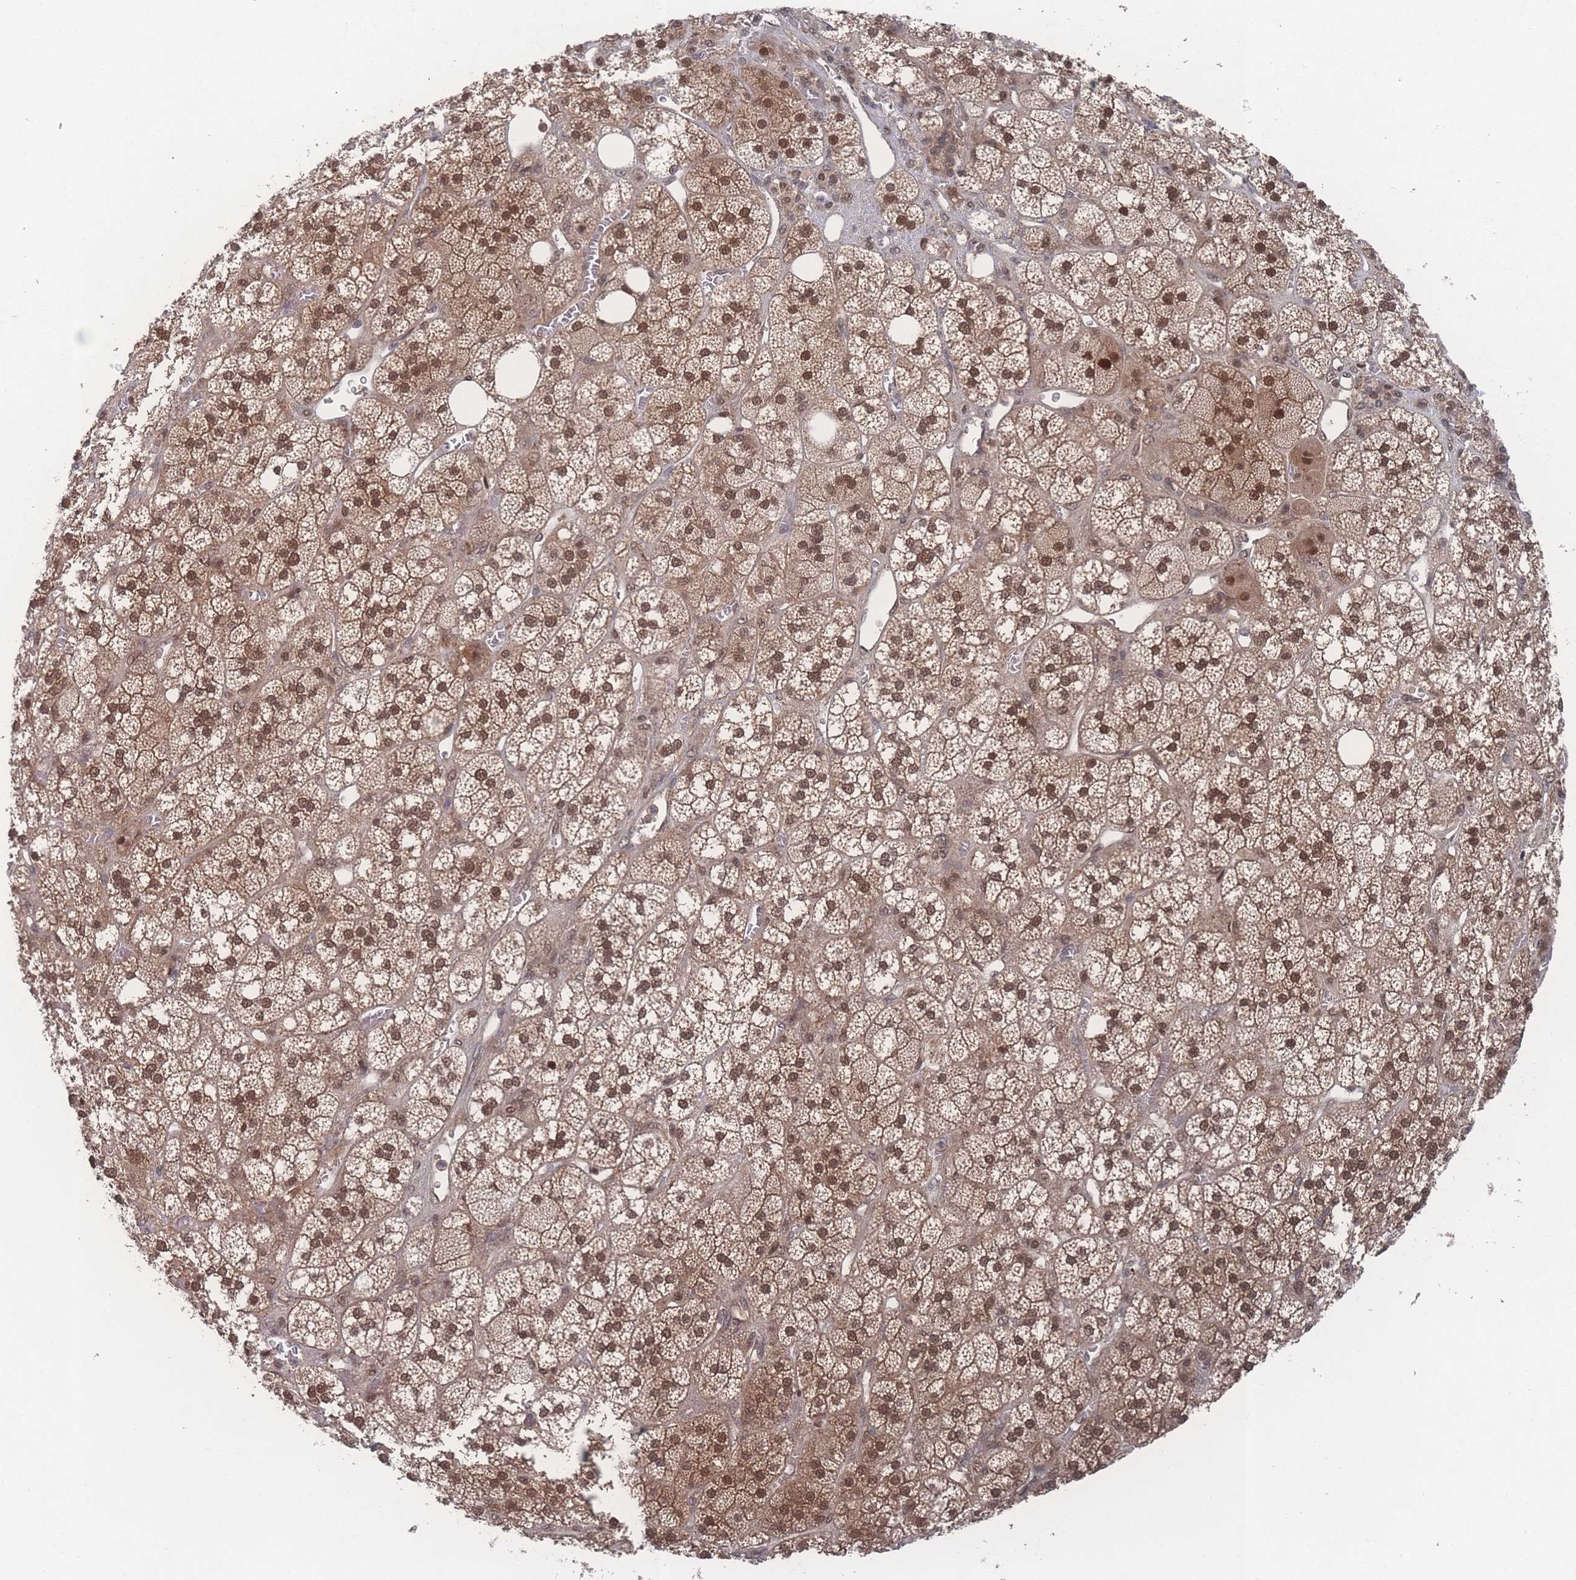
{"staining": {"intensity": "strong", "quantity": ">75%", "location": "cytoplasmic/membranous,nuclear"}, "tissue": "adrenal gland", "cell_type": "Glandular cells", "image_type": "normal", "snomed": [{"axis": "morphology", "description": "Normal tissue, NOS"}, {"axis": "topography", "description": "Adrenal gland"}], "caption": "A brown stain labels strong cytoplasmic/membranous,nuclear positivity of a protein in glandular cells of normal human adrenal gland.", "gene": "PSMA1", "patient": {"sex": "male", "age": 61}}